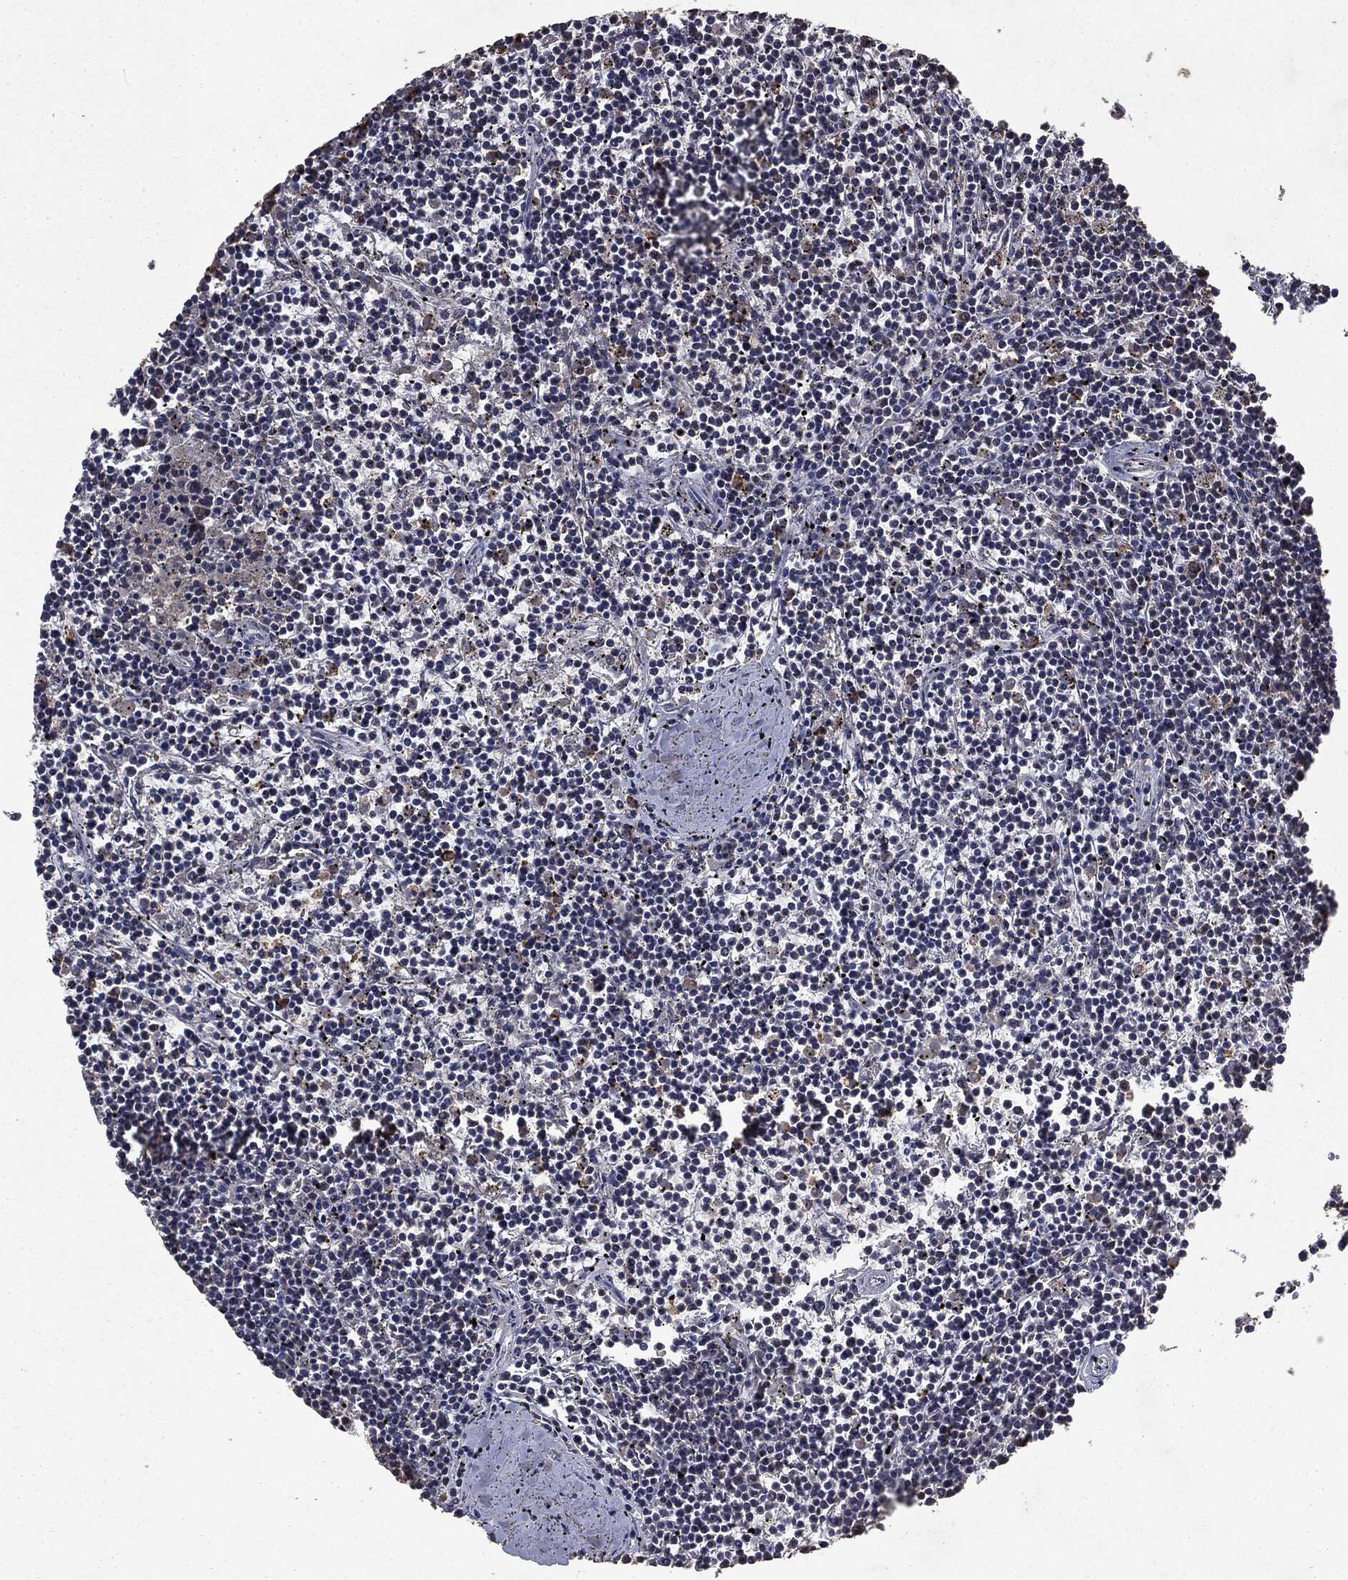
{"staining": {"intensity": "negative", "quantity": "none", "location": "none"}, "tissue": "lymphoma", "cell_type": "Tumor cells", "image_type": "cancer", "snomed": [{"axis": "morphology", "description": "Malignant lymphoma, non-Hodgkin's type, Low grade"}, {"axis": "topography", "description": "Spleen"}], "caption": "Tumor cells show no significant staining in low-grade malignant lymphoma, non-Hodgkin's type. (Brightfield microscopy of DAB (3,3'-diaminobenzidine) immunohistochemistry (IHC) at high magnification).", "gene": "MAPK6", "patient": {"sex": "female", "age": 19}}